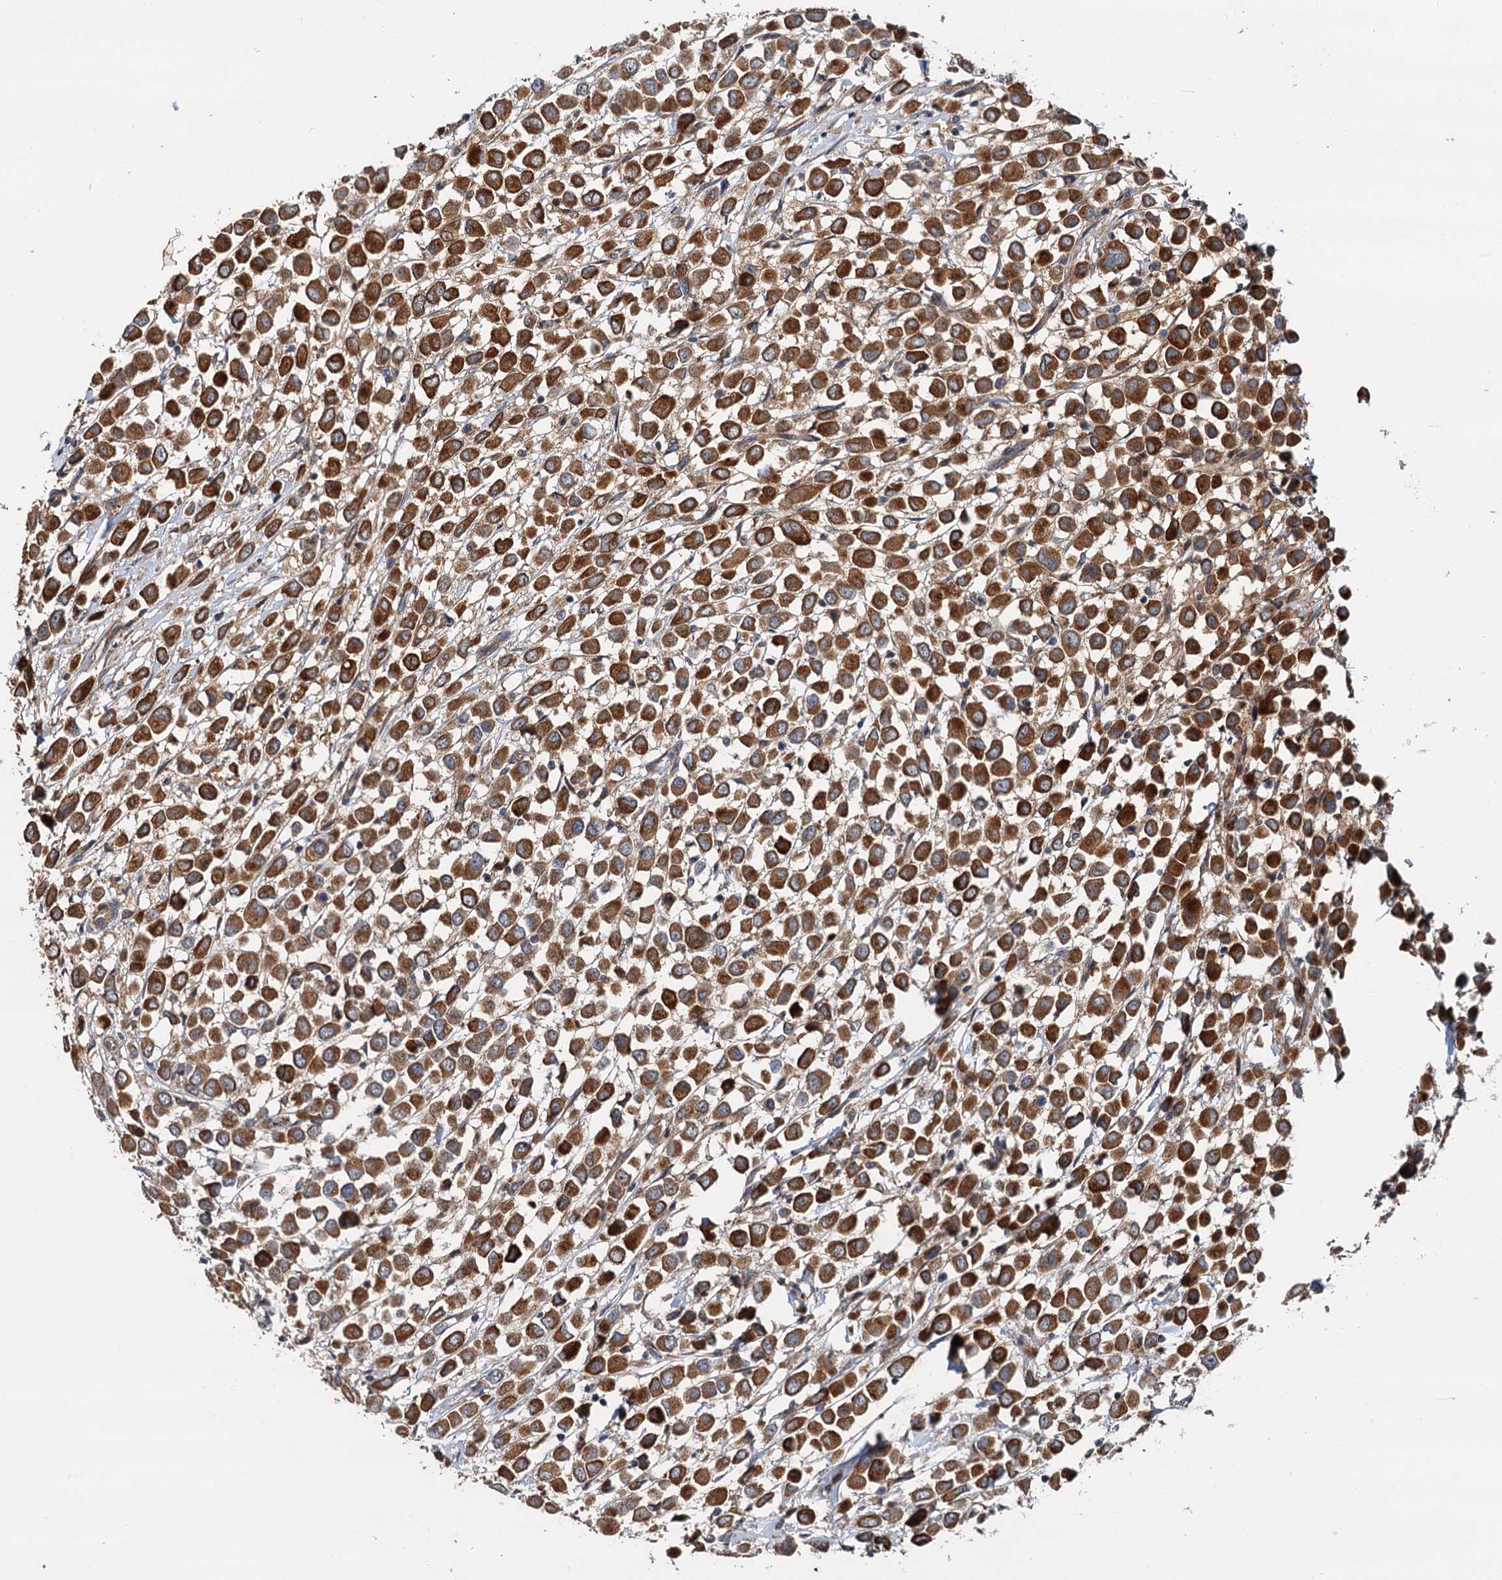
{"staining": {"intensity": "strong", "quantity": ">75%", "location": "cytoplasmic/membranous"}, "tissue": "breast cancer", "cell_type": "Tumor cells", "image_type": "cancer", "snomed": [{"axis": "morphology", "description": "Duct carcinoma"}, {"axis": "topography", "description": "Breast"}], "caption": "Immunohistochemical staining of human breast cancer (invasive ductal carcinoma) exhibits high levels of strong cytoplasmic/membranous staining in approximately >75% of tumor cells.", "gene": "LRRK2", "patient": {"sex": "female", "age": 61}}